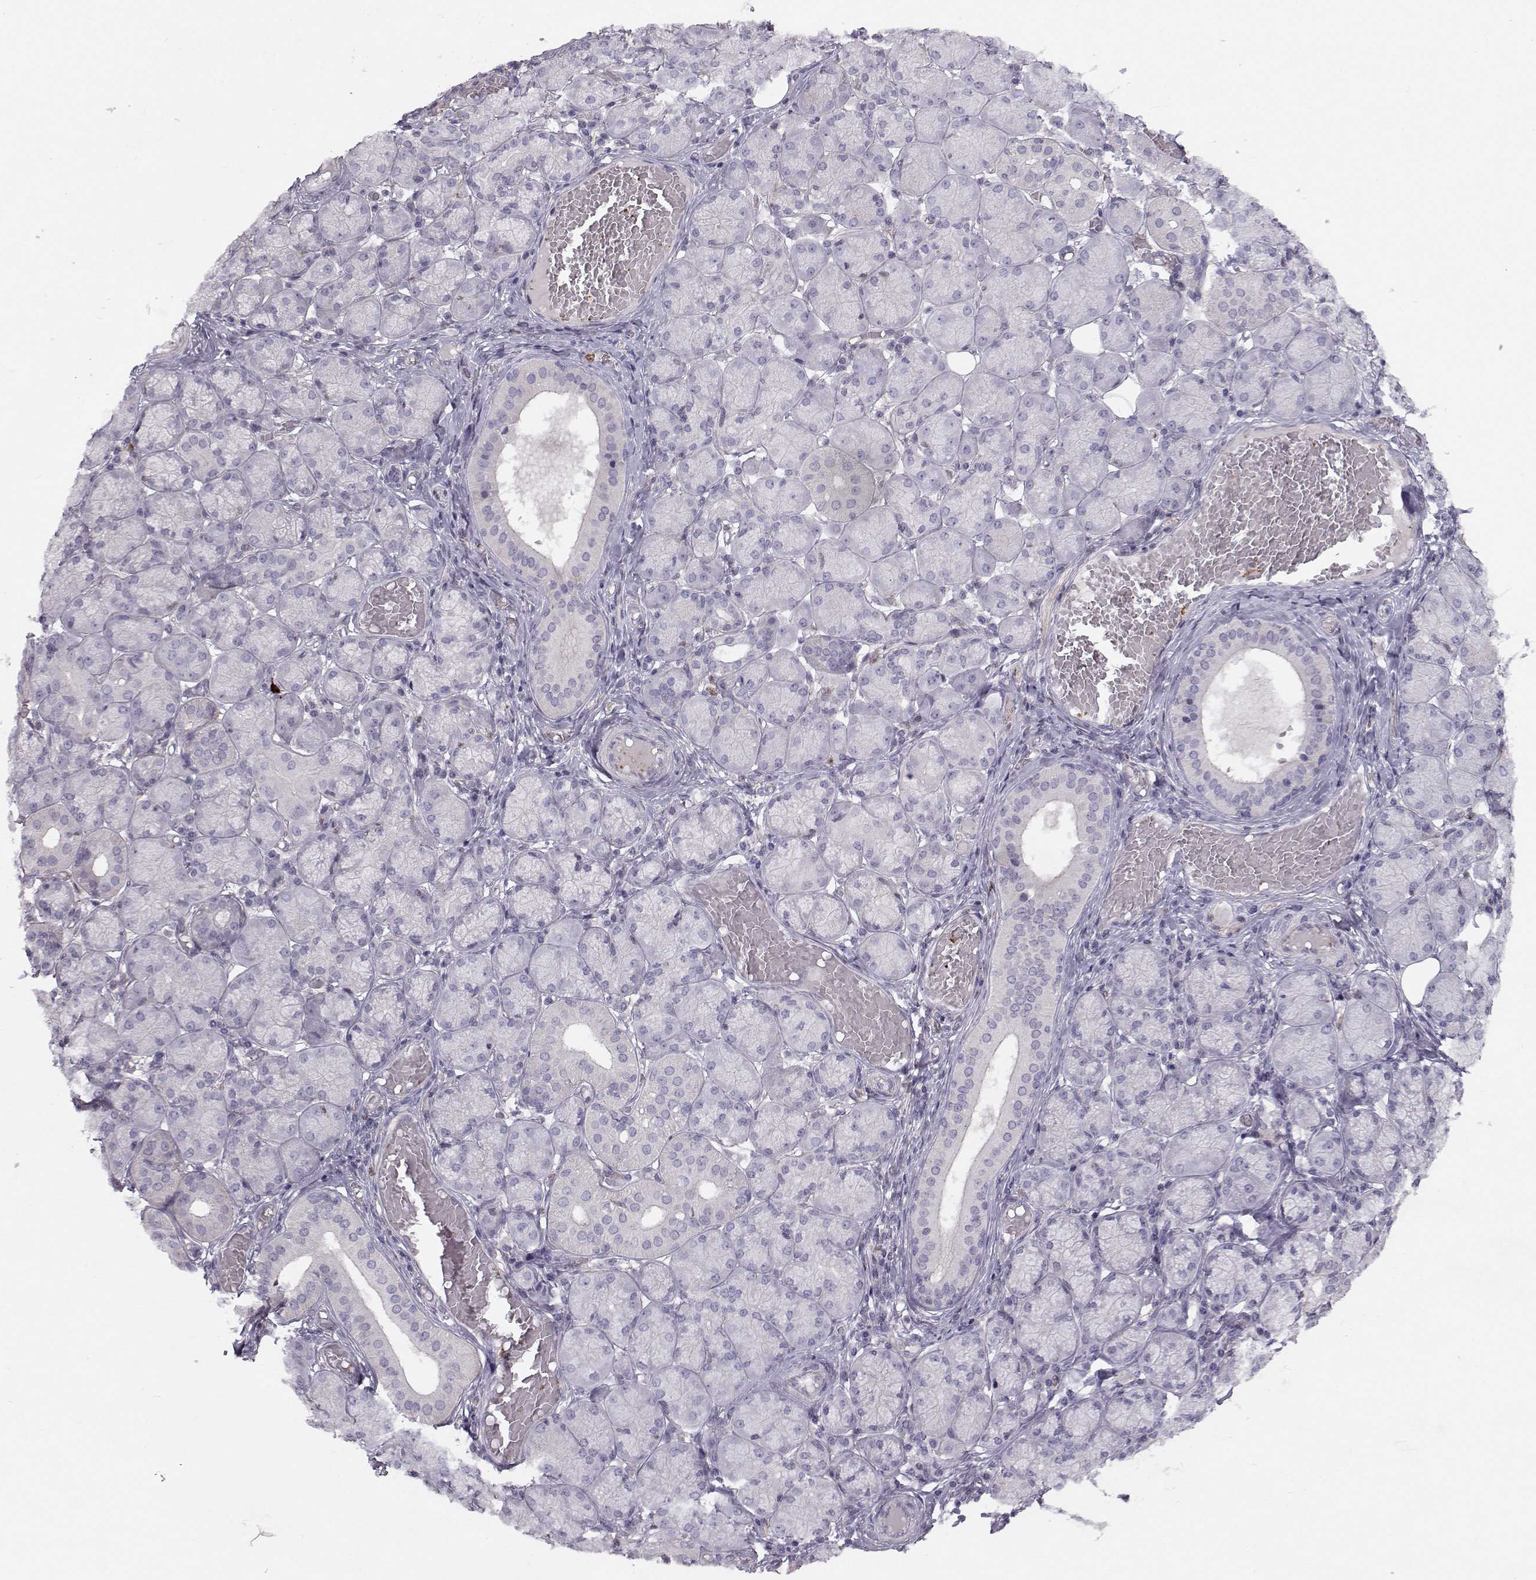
{"staining": {"intensity": "negative", "quantity": "none", "location": "none"}, "tissue": "salivary gland", "cell_type": "Glandular cells", "image_type": "normal", "snomed": [{"axis": "morphology", "description": "Normal tissue, NOS"}, {"axis": "topography", "description": "Salivary gland"}, {"axis": "topography", "description": "Peripheral nerve tissue"}], "caption": "Immunohistochemistry (IHC) of unremarkable human salivary gland shows no expression in glandular cells.", "gene": "ASB16", "patient": {"sex": "female", "age": 24}}